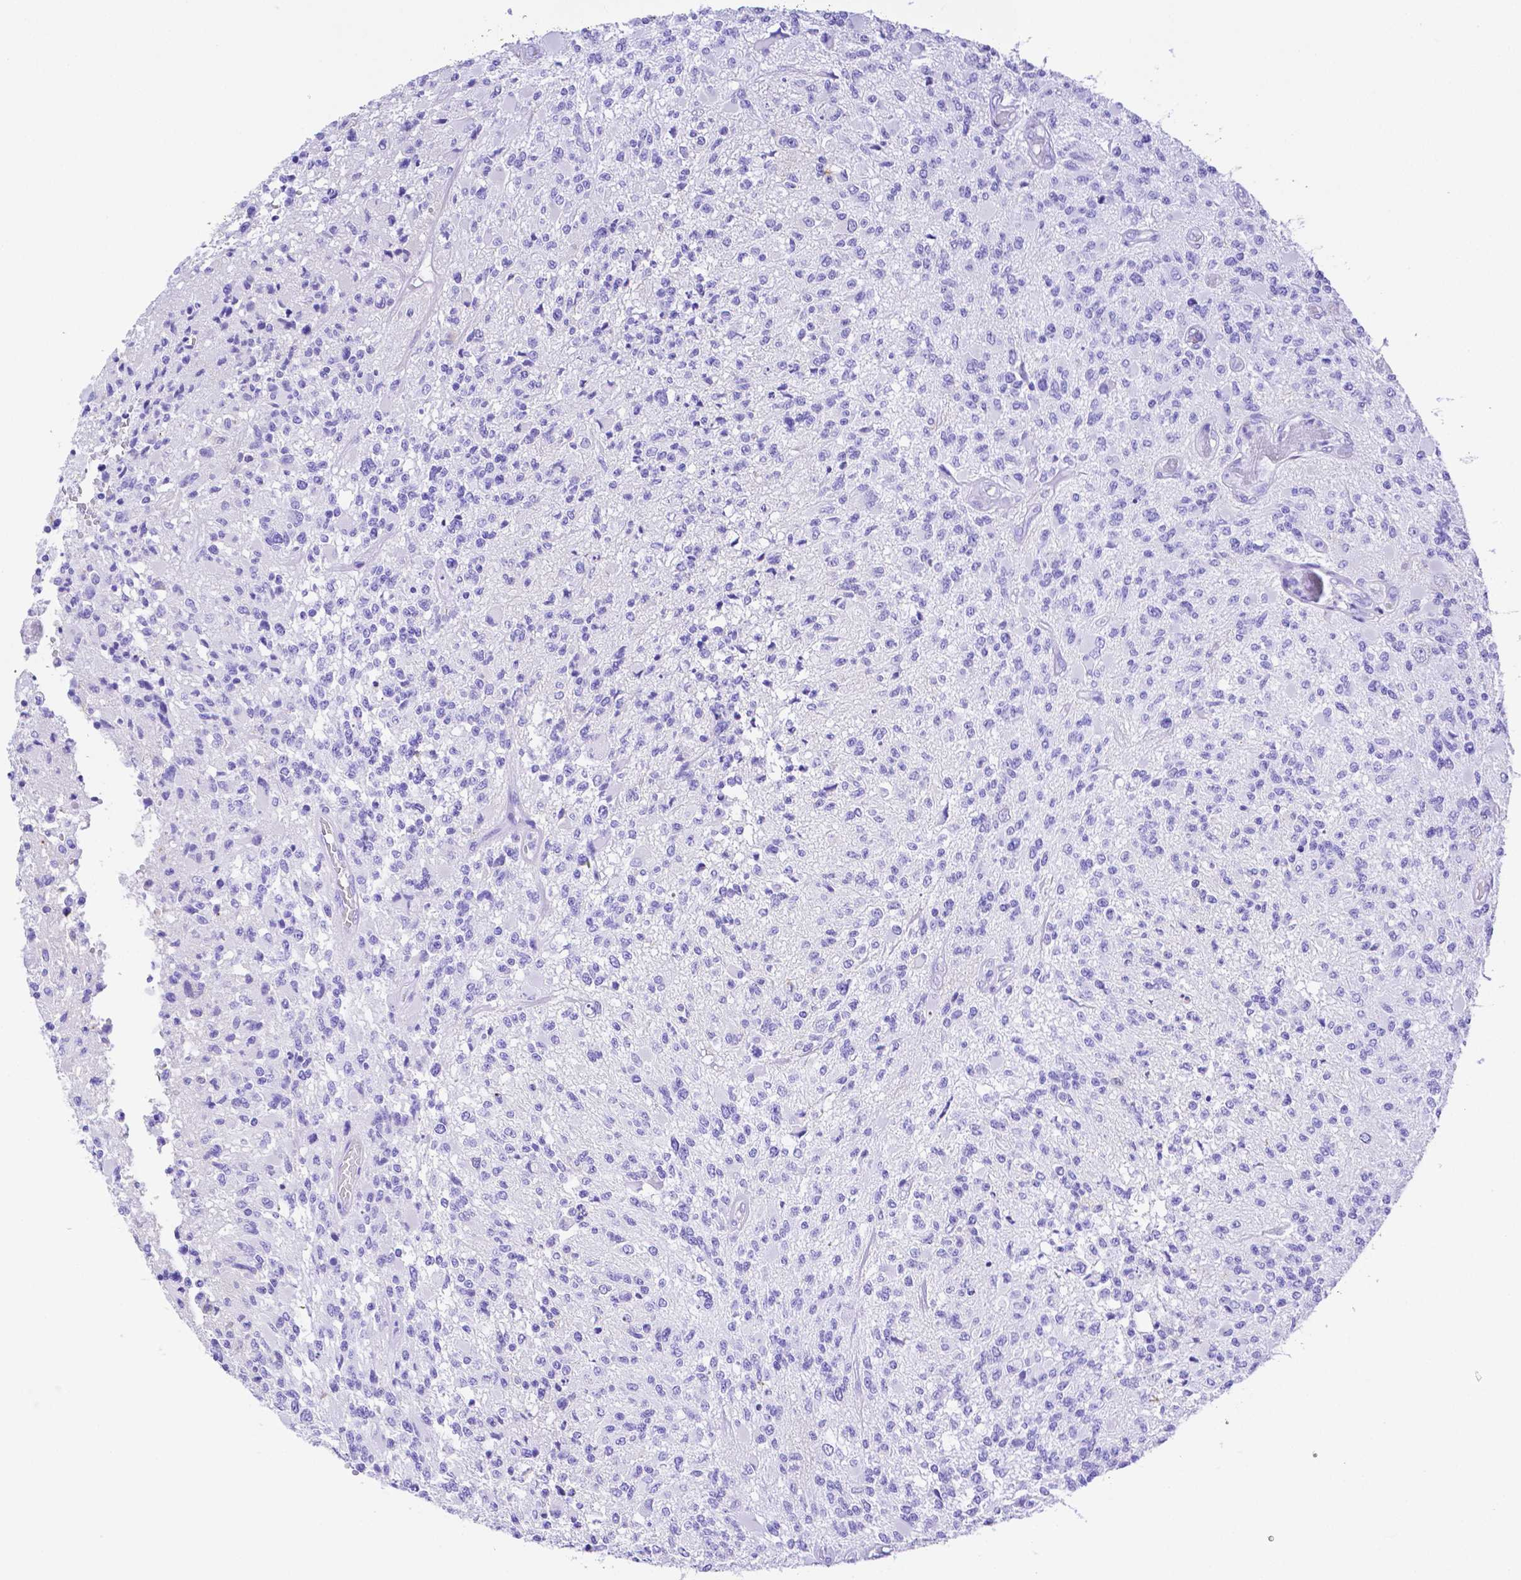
{"staining": {"intensity": "negative", "quantity": "none", "location": "none"}, "tissue": "glioma", "cell_type": "Tumor cells", "image_type": "cancer", "snomed": [{"axis": "morphology", "description": "Glioma, malignant, High grade"}, {"axis": "topography", "description": "Brain"}], "caption": "High magnification brightfield microscopy of glioma stained with DAB (3,3'-diaminobenzidine) (brown) and counterstained with hematoxylin (blue): tumor cells show no significant positivity.", "gene": "SMR3A", "patient": {"sex": "female", "age": 63}}